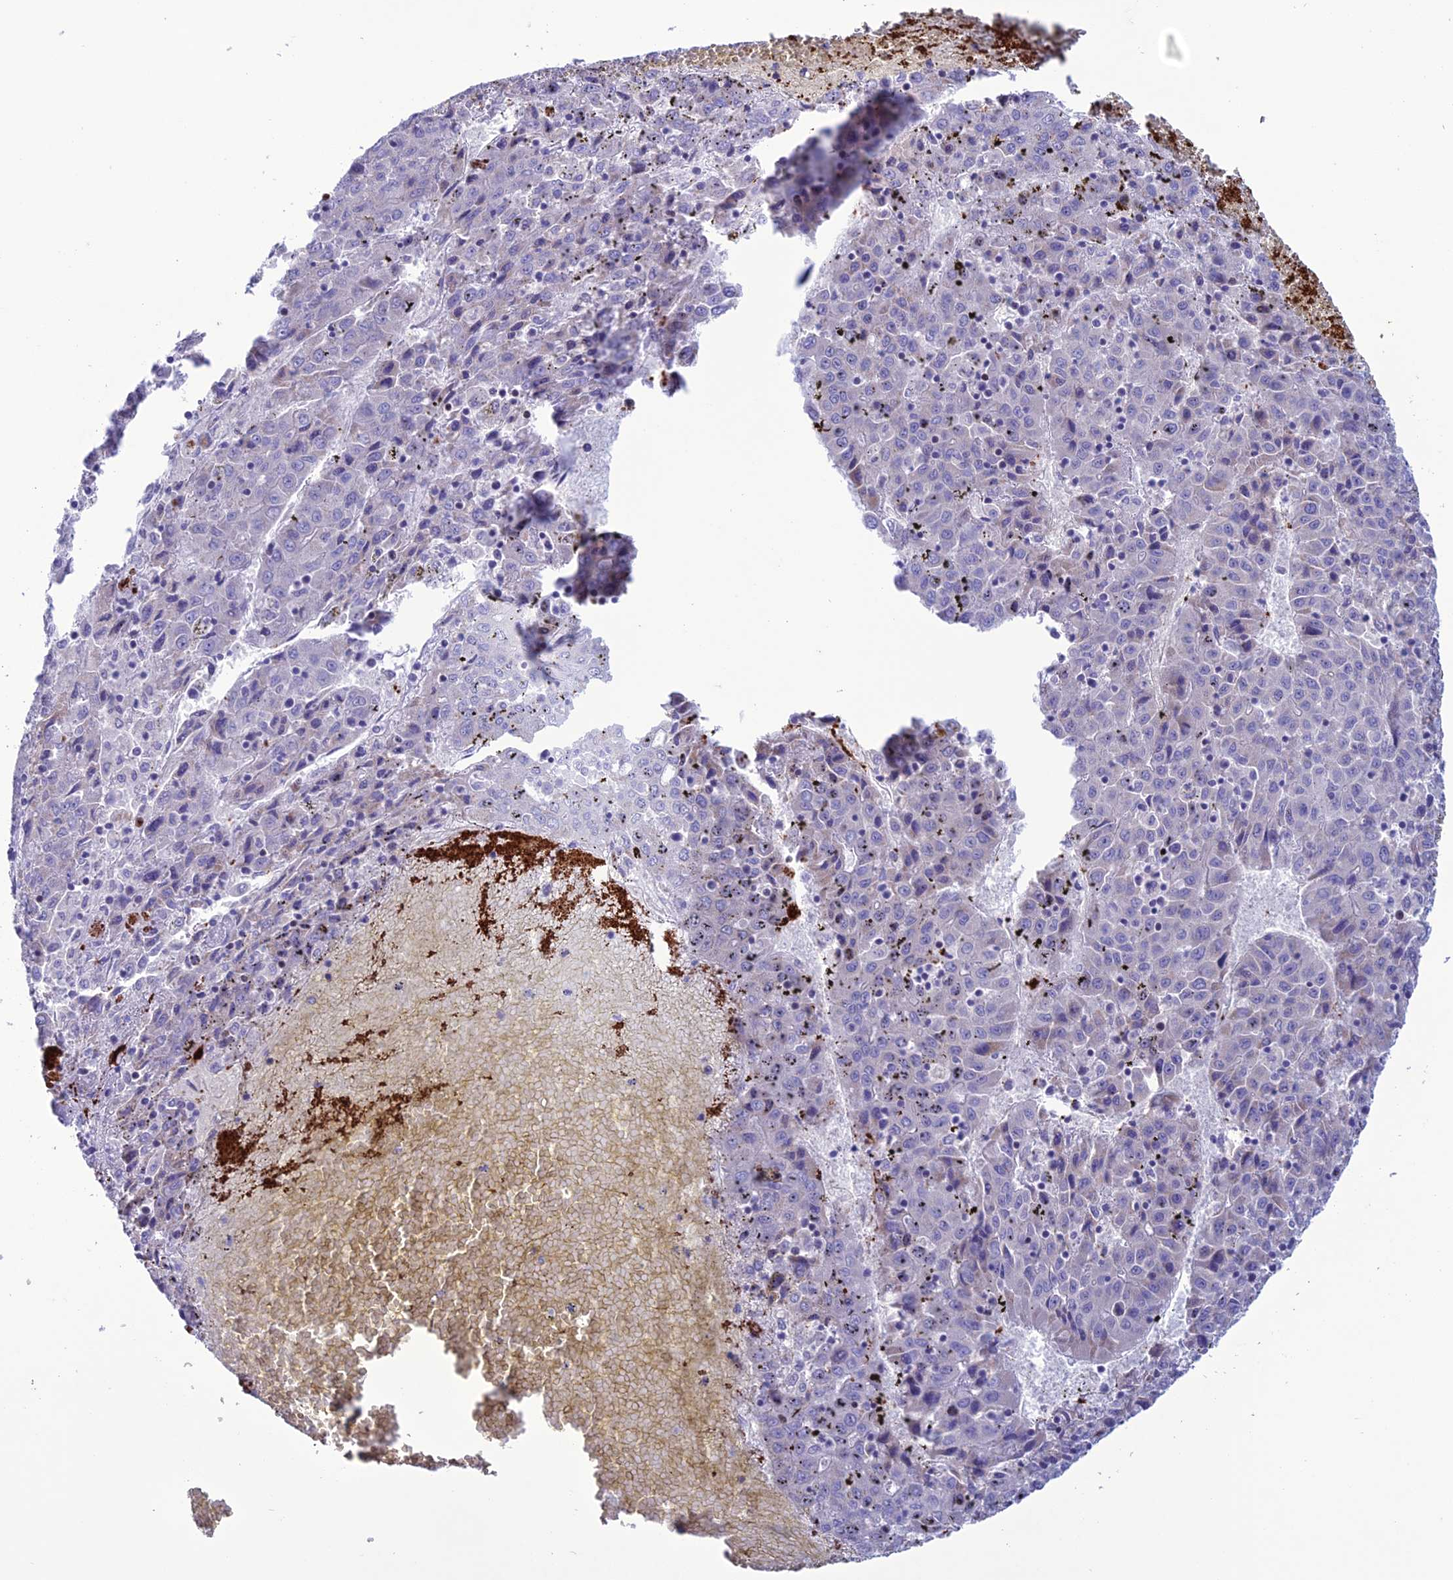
{"staining": {"intensity": "negative", "quantity": "none", "location": "none"}, "tissue": "liver cancer", "cell_type": "Tumor cells", "image_type": "cancer", "snomed": [{"axis": "morphology", "description": "Carcinoma, Hepatocellular, NOS"}, {"axis": "topography", "description": "Liver"}], "caption": "IHC of hepatocellular carcinoma (liver) exhibits no expression in tumor cells.", "gene": "C21orf140", "patient": {"sex": "female", "age": 53}}